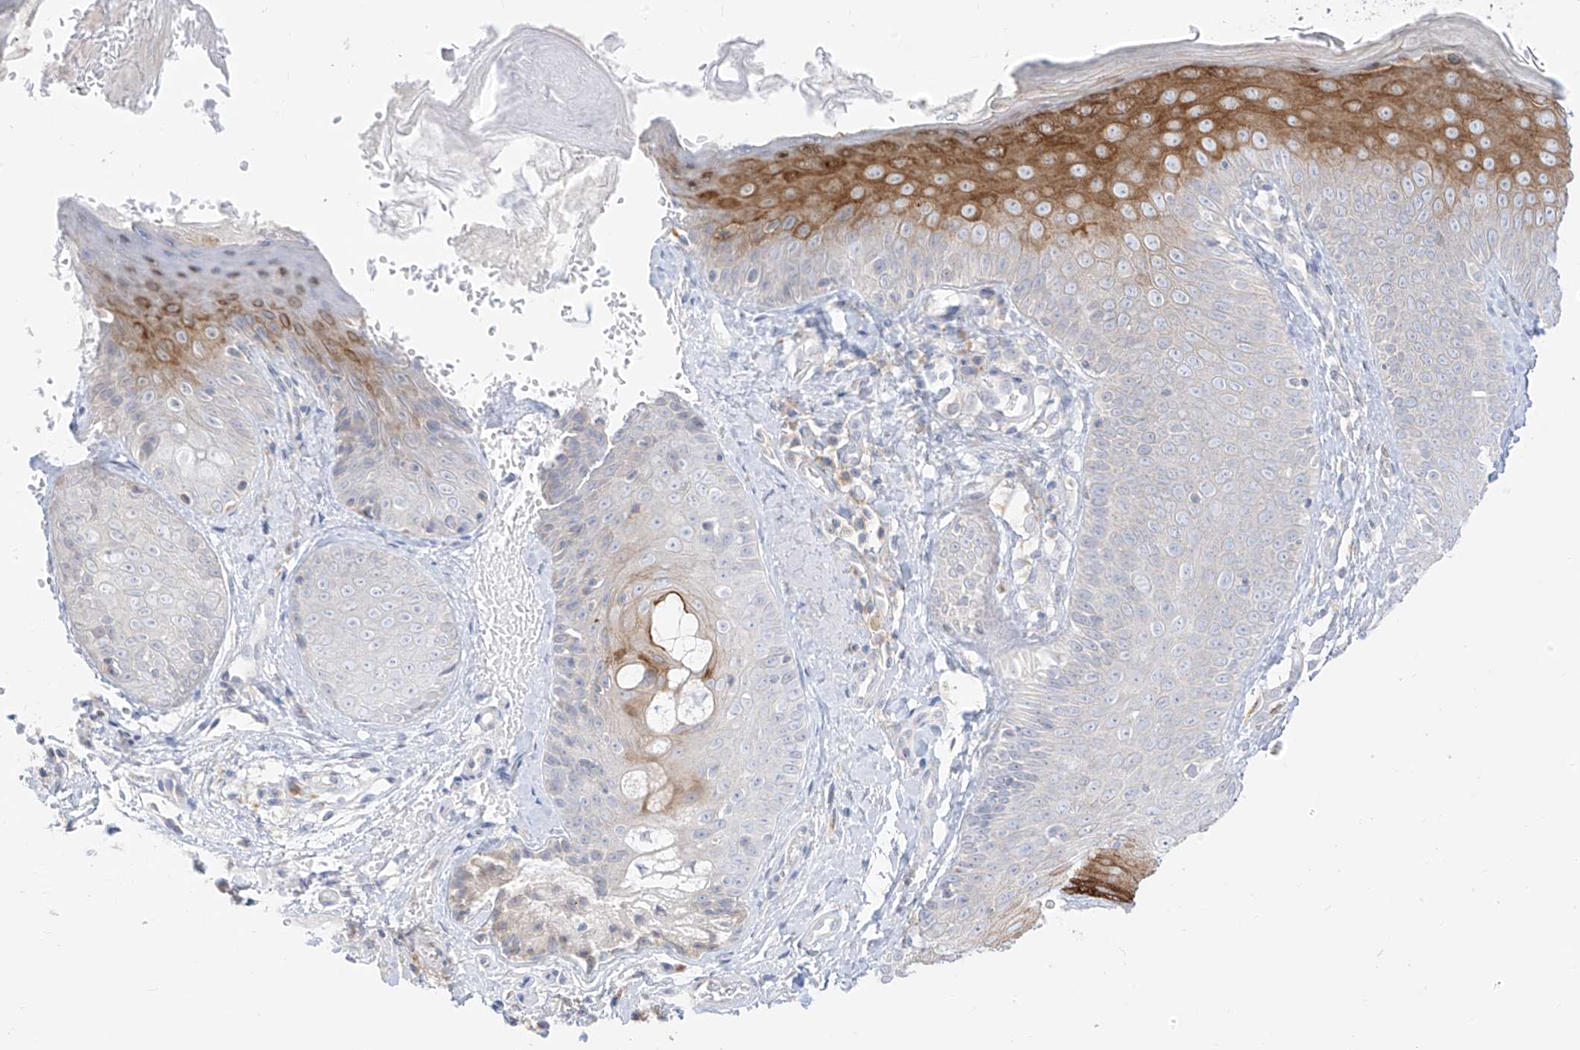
{"staining": {"intensity": "negative", "quantity": "none", "location": "none"}, "tissue": "skin", "cell_type": "Fibroblasts", "image_type": "normal", "snomed": [{"axis": "morphology", "description": "Normal tissue, NOS"}, {"axis": "topography", "description": "Skin"}], "caption": "A micrograph of human skin is negative for staining in fibroblasts.", "gene": "SYTL3", "patient": {"sex": "male", "age": 57}}